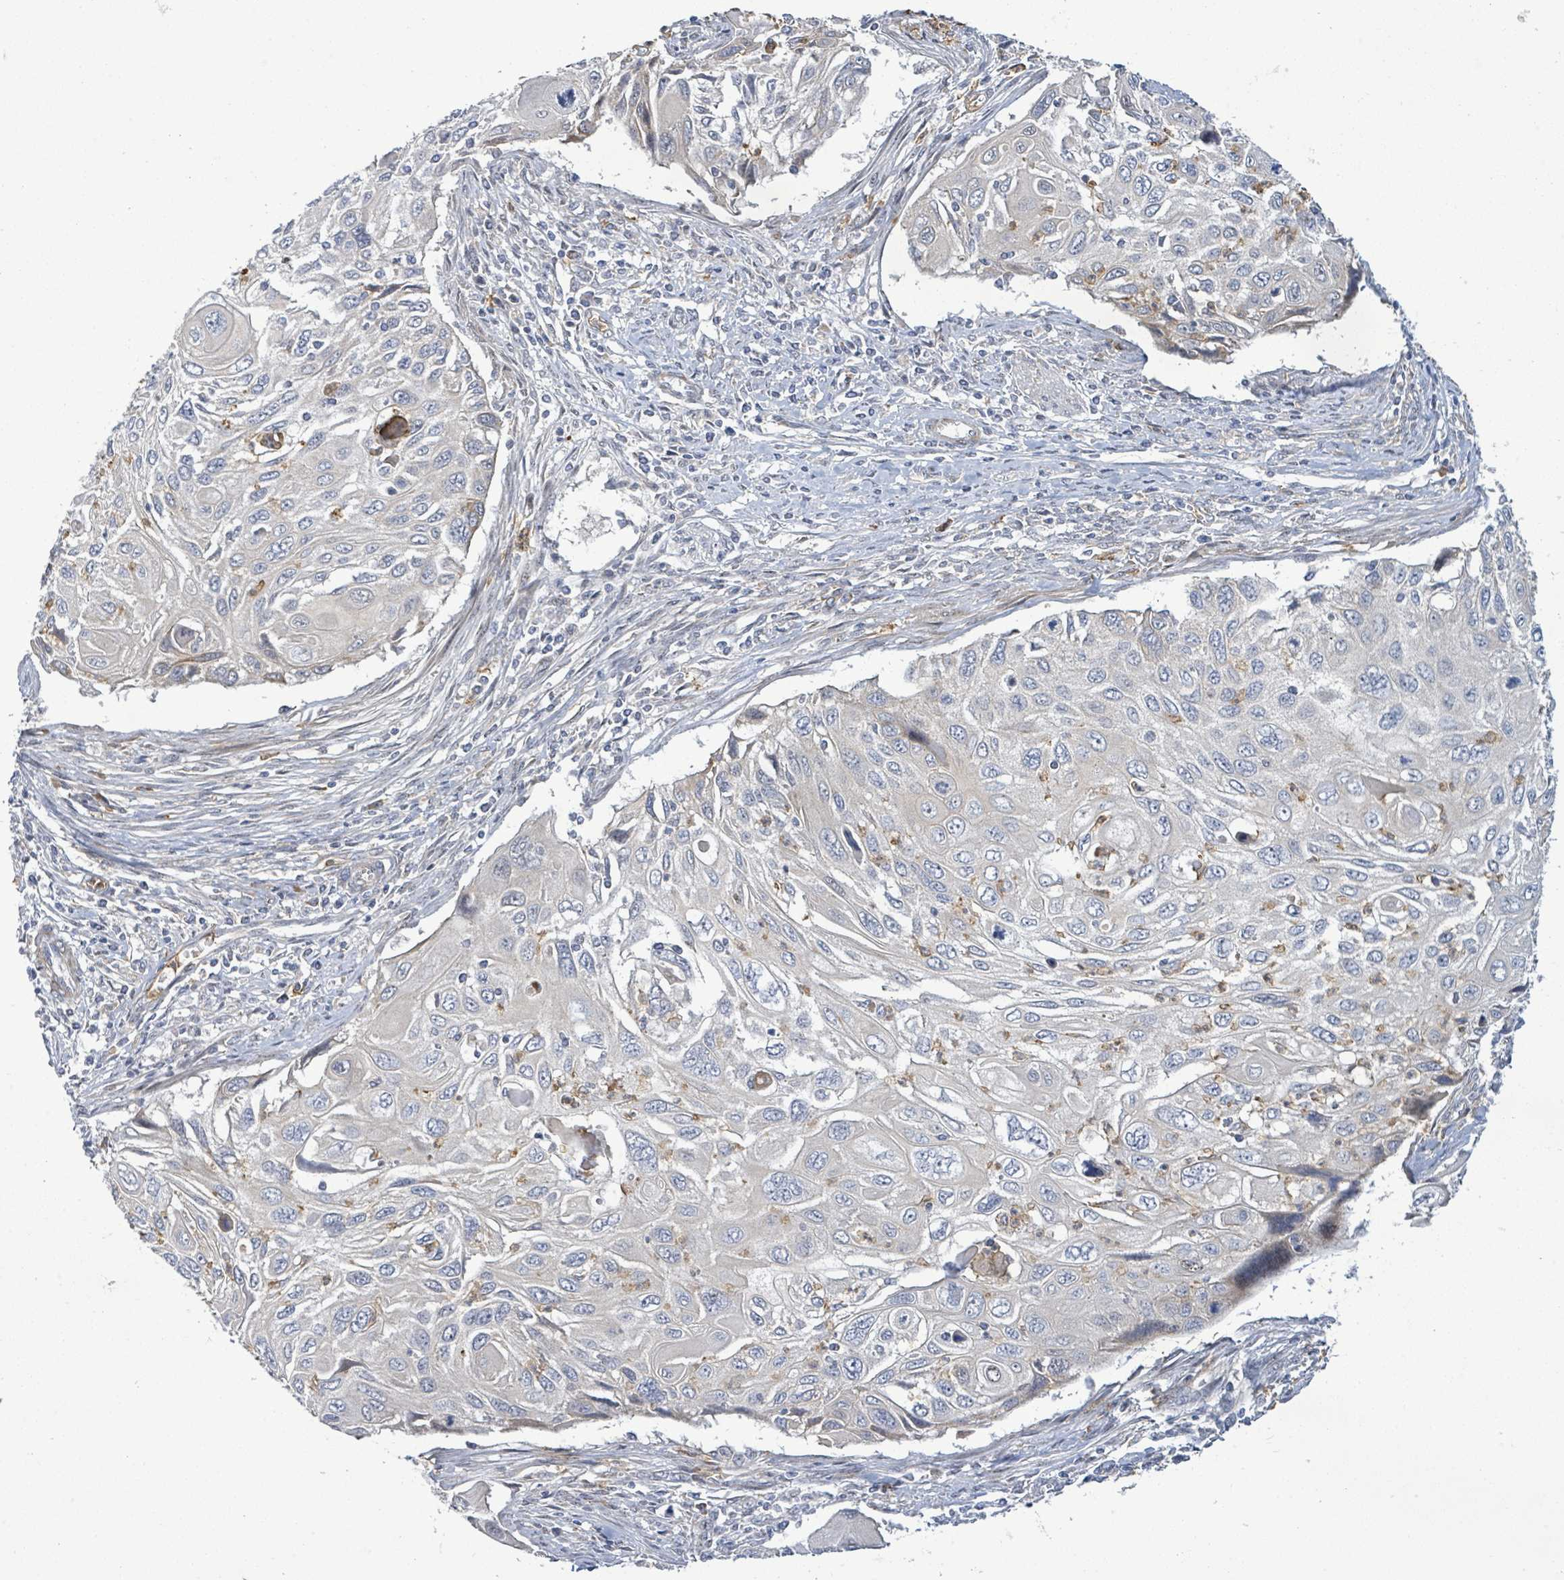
{"staining": {"intensity": "negative", "quantity": "none", "location": "none"}, "tissue": "cervical cancer", "cell_type": "Tumor cells", "image_type": "cancer", "snomed": [{"axis": "morphology", "description": "Squamous cell carcinoma, NOS"}, {"axis": "topography", "description": "Cervix"}], "caption": "DAB immunohistochemical staining of squamous cell carcinoma (cervical) demonstrates no significant positivity in tumor cells.", "gene": "SLIT3", "patient": {"sex": "female", "age": 70}}